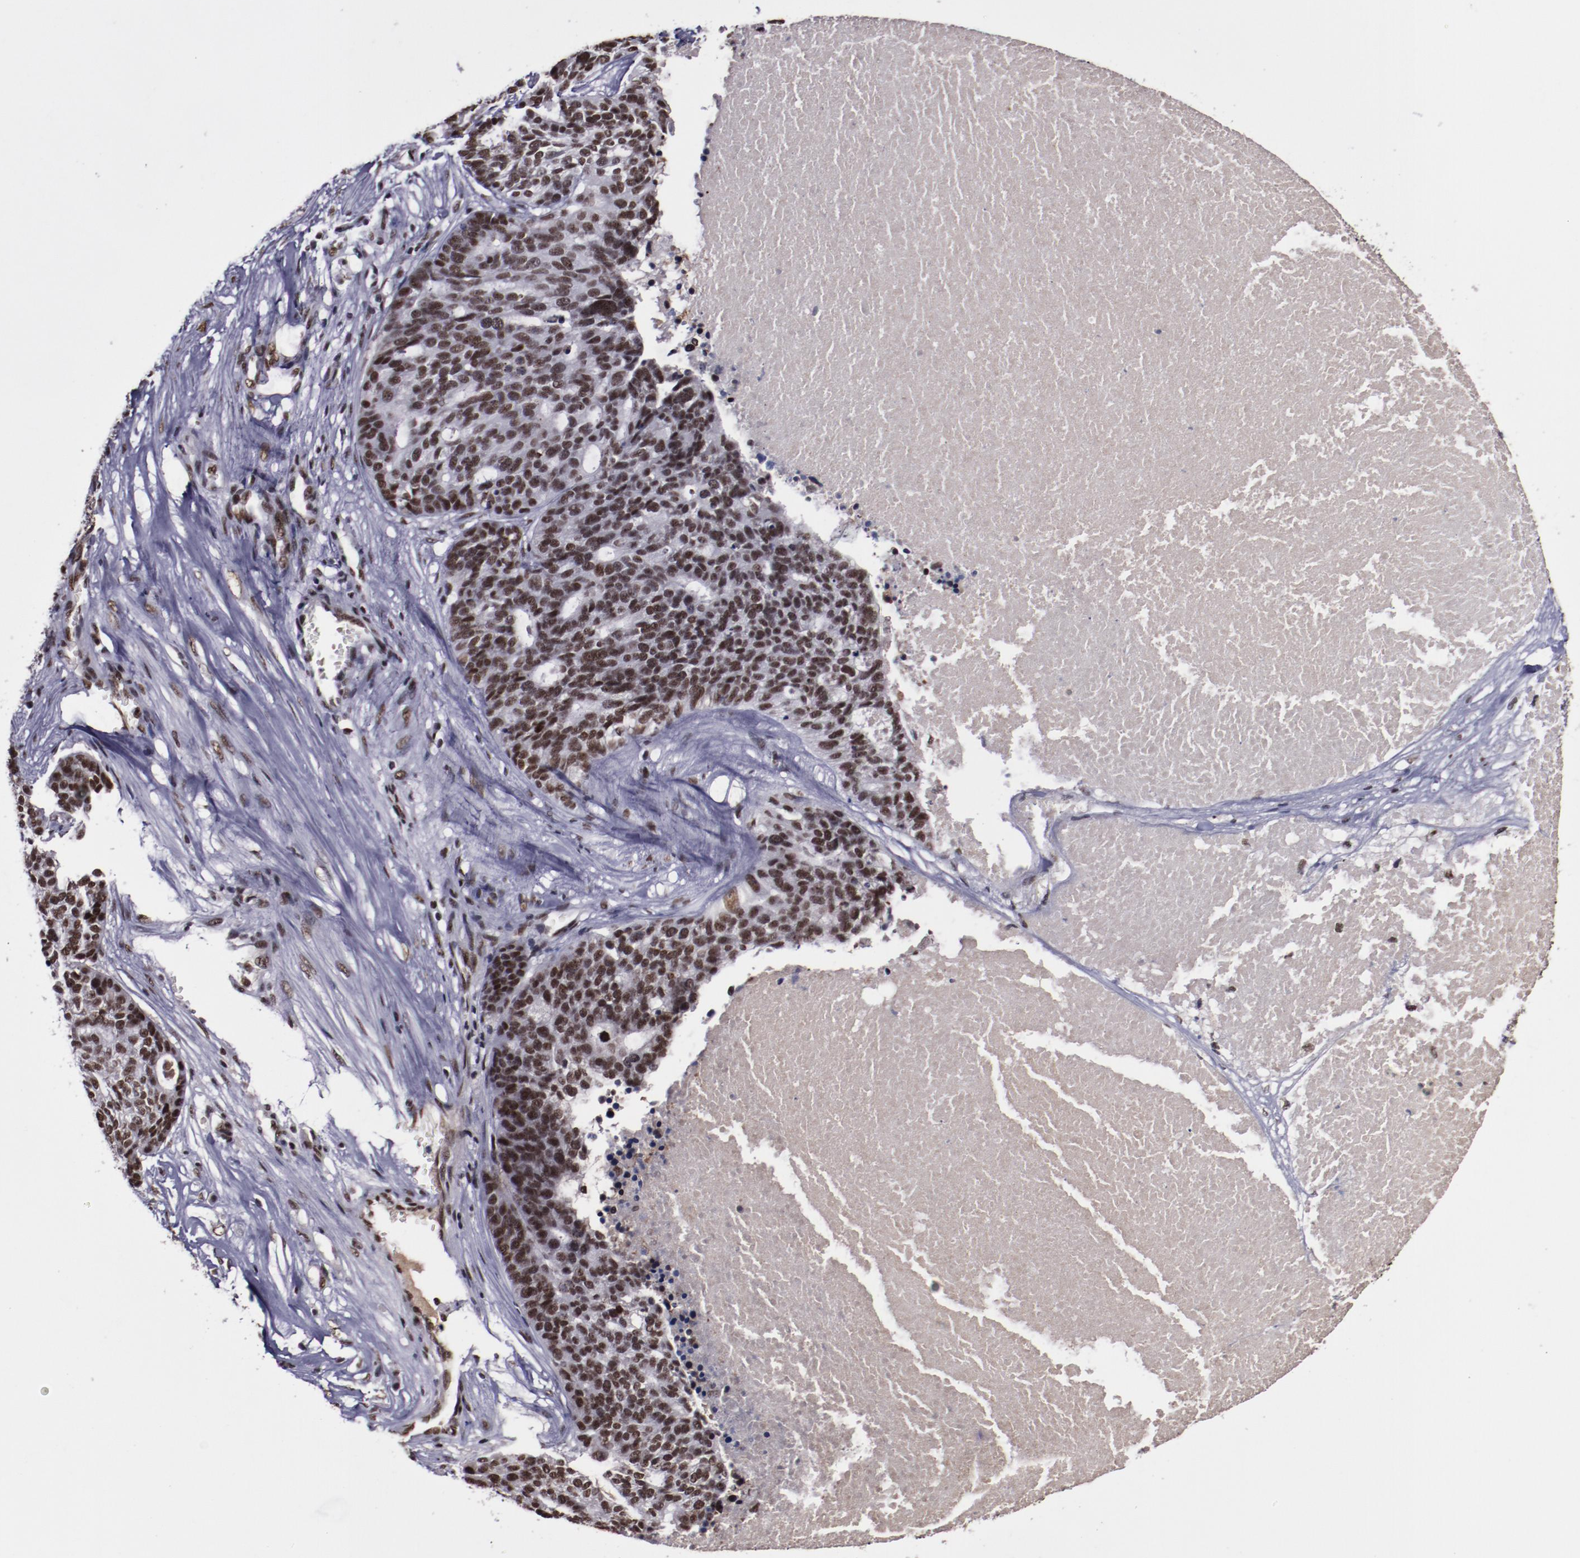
{"staining": {"intensity": "moderate", "quantity": ">75%", "location": "nuclear"}, "tissue": "ovarian cancer", "cell_type": "Tumor cells", "image_type": "cancer", "snomed": [{"axis": "morphology", "description": "Cystadenocarcinoma, serous, NOS"}, {"axis": "topography", "description": "Ovary"}], "caption": "IHC (DAB (3,3'-diaminobenzidine)) staining of ovarian cancer exhibits moderate nuclear protein staining in approximately >75% of tumor cells.", "gene": "ERH", "patient": {"sex": "female", "age": 59}}